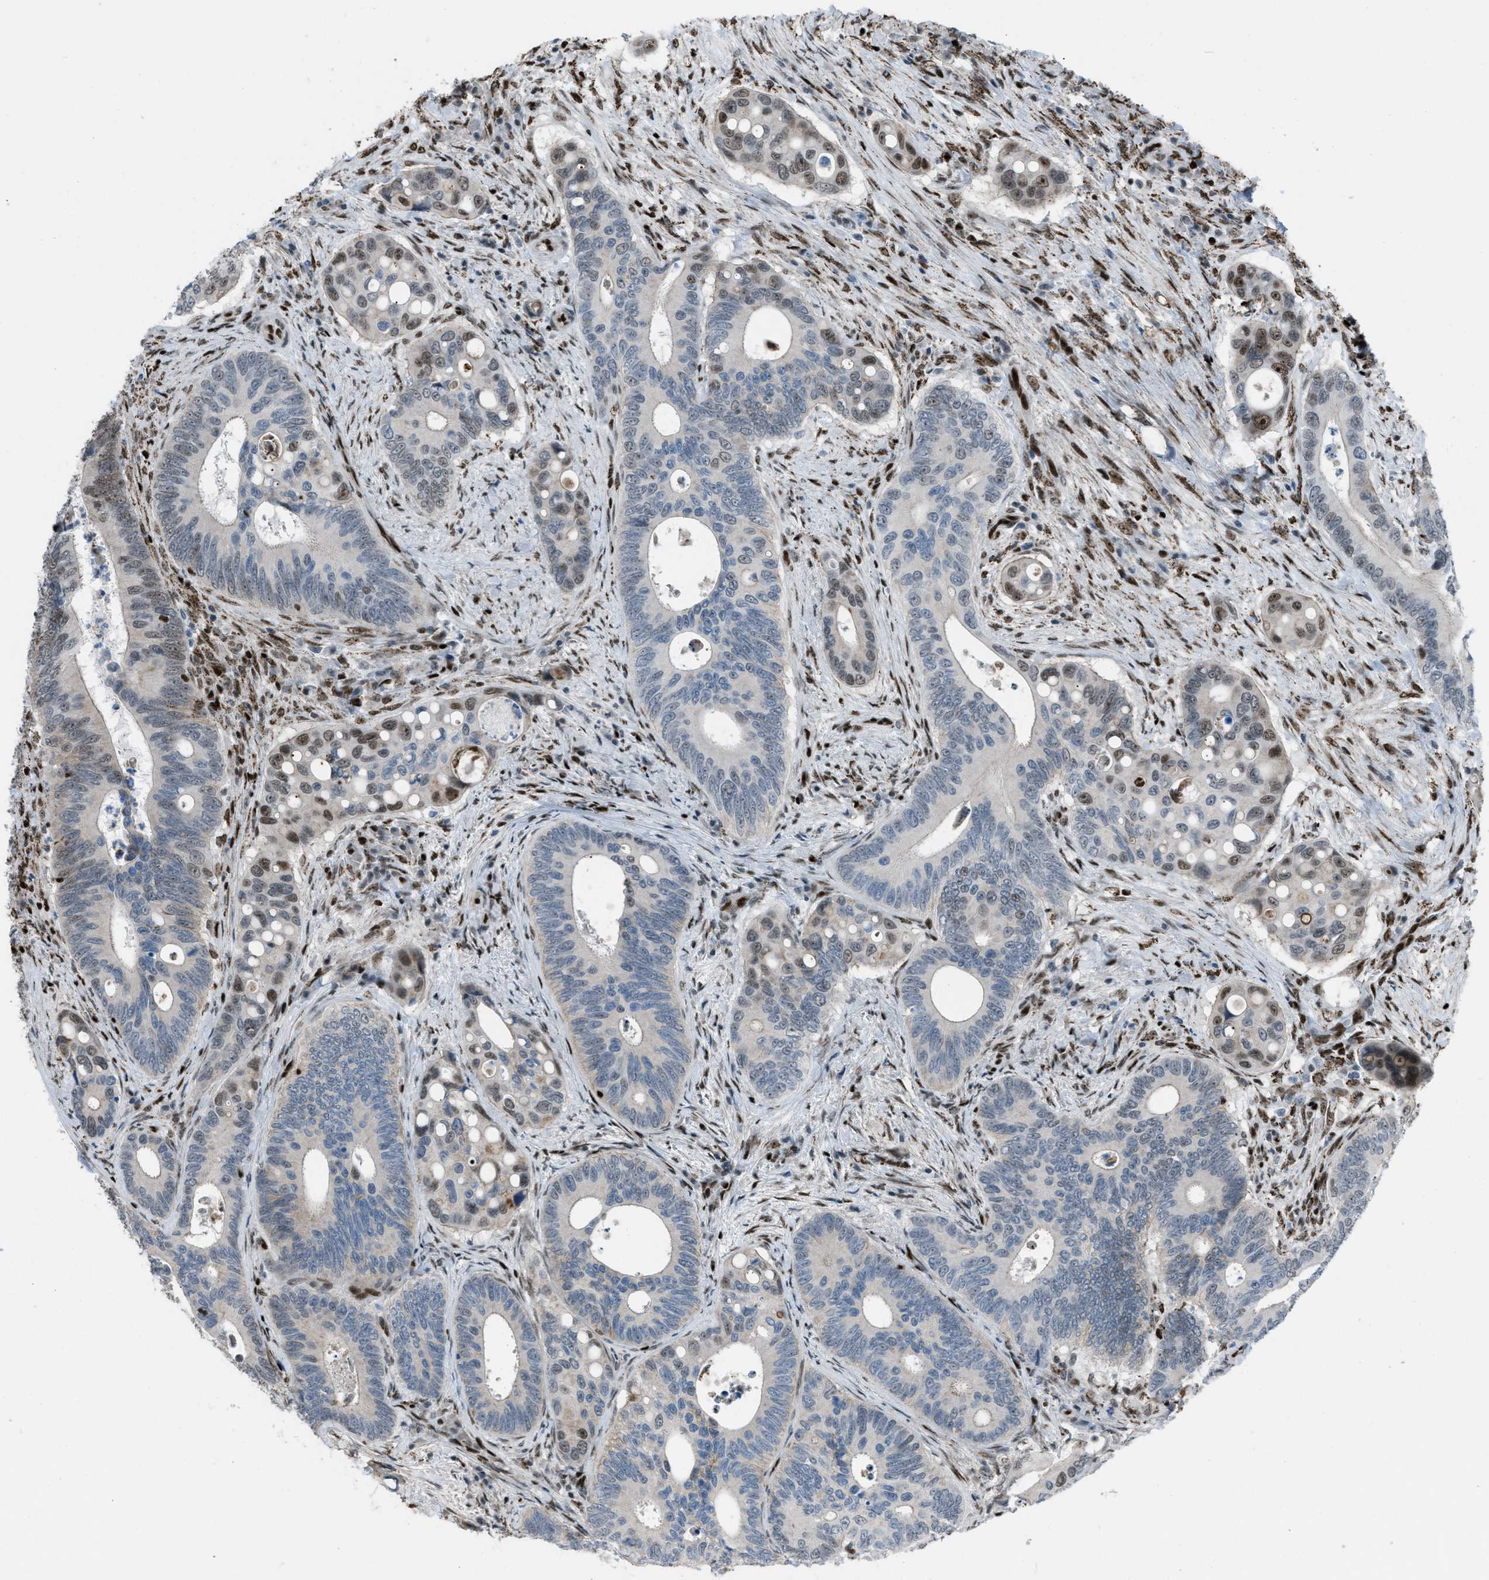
{"staining": {"intensity": "moderate", "quantity": "25%-75%", "location": "nuclear"}, "tissue": "colorectal cancer", "cell_type": "Tumor cells", "image_type": "cancer", "snomed": [{"axis": "morphology", "description": "Inflammation, NOS"}, {"axis": "morphology", "description": "Adenocarcinoma, NOS"}, {"axis": "topography", "description": "Colon"}], "caption": "Approximately 25%-75% of tumor cells in human colorectal cancer (adenocarcinoma) demonstrate moderate nuclear protein positivity as visualized by brown immunohistochemical staining.", "gene": "SLFN5", "patient": {"sex": "male", "age": 72}}